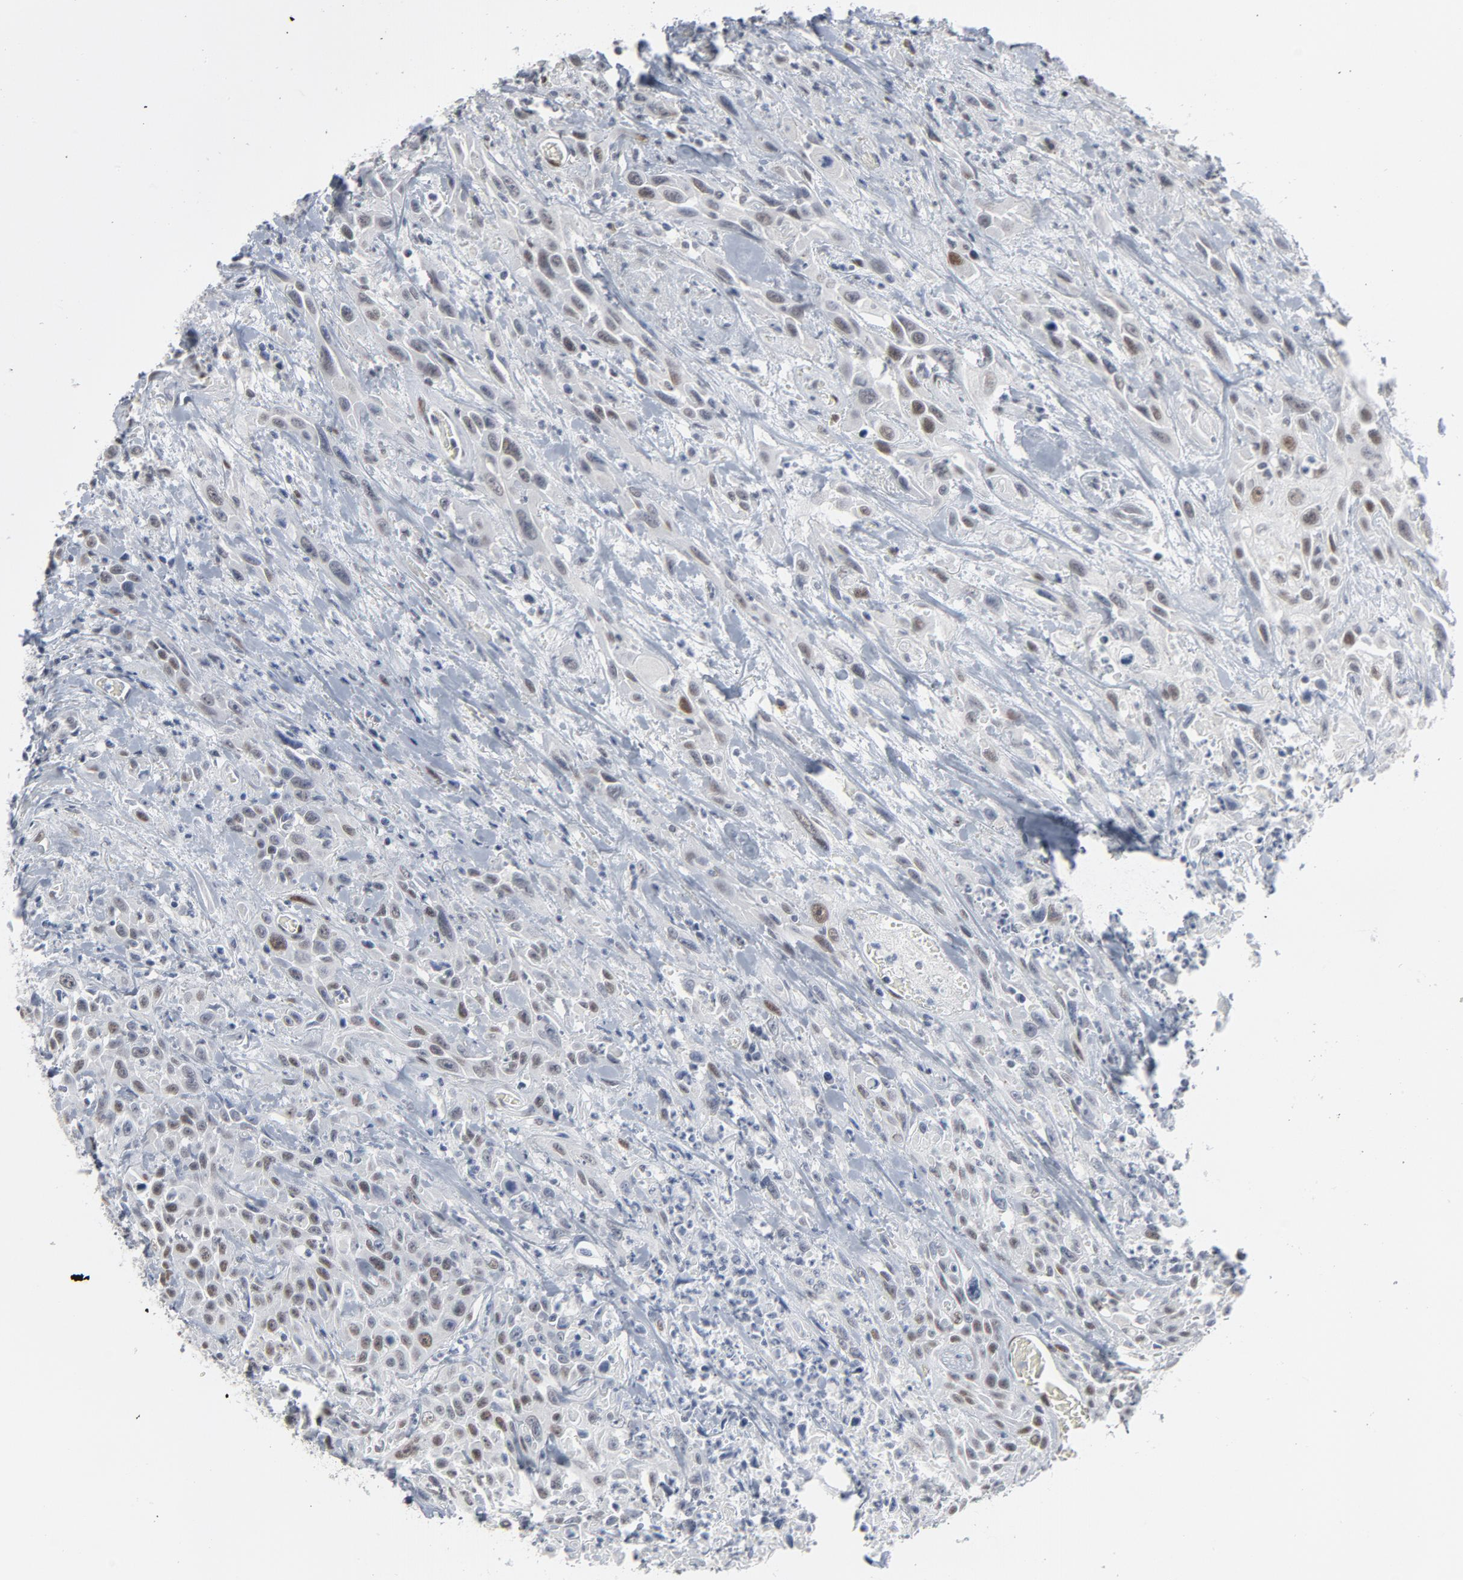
{"staining": {"intensity": "moderate", "quantity": "<25%", "location": "nuclear"}, "tissue": "urothelial cancer", "cell_type": "Tumor cells", "image_type": "cancer", "snomed": [{"axis": "morphology", "description": "Urothelial carcinoma, High grade"}, {"axis": "topography", "description": "Urinary bladder"}], "caption": "There is low levels of moderate nuclear staining in tumor cells of urothelial cancer, as demonstrated by immunohistochemical staining (brown color).", "gene": "ATF7", "patient": {"sex": "female", "age": 84}}